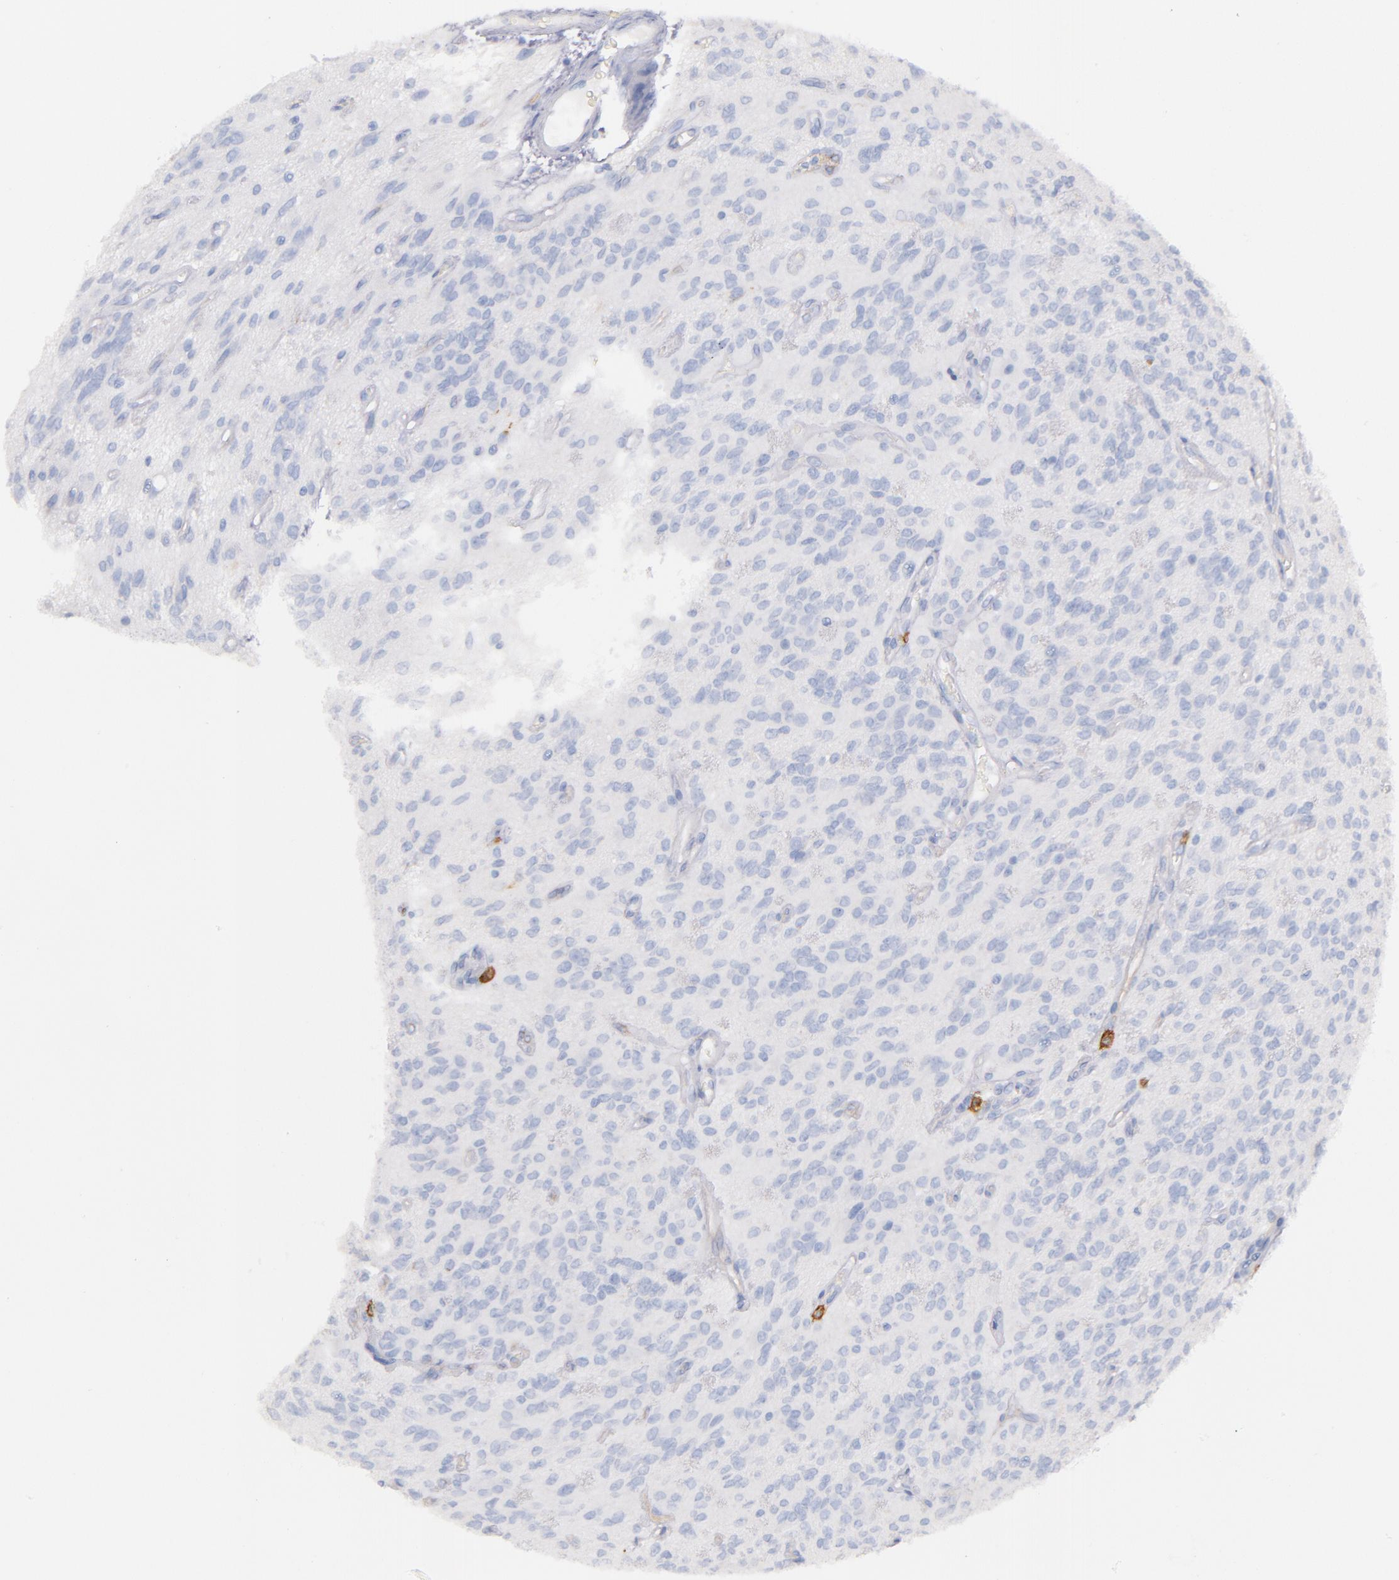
{"staining": {"intensity": "negative", "quantity": "none", "location": "none"}, "tissue": "glioma", "cell_type": "Tumor cells", "image_type": "cancer", "snomed": [{"axis": "morphology", "description": "Glioma, malignant, Low grade"}, {"axis": "topography", "description": "Brain"}], "caption": "Immunohistochemistry (IHC) histopathology image of neoplastic tissue: human glioma stained with DAB (3,3'-diaminobenzidine) demonstrates no significant protein positivity in tumor cells. (DAB IHC visualized using brightfield microscopy, high magnification).", "gene": "KIT", "patient": {"sex": "female", "age": 15}}